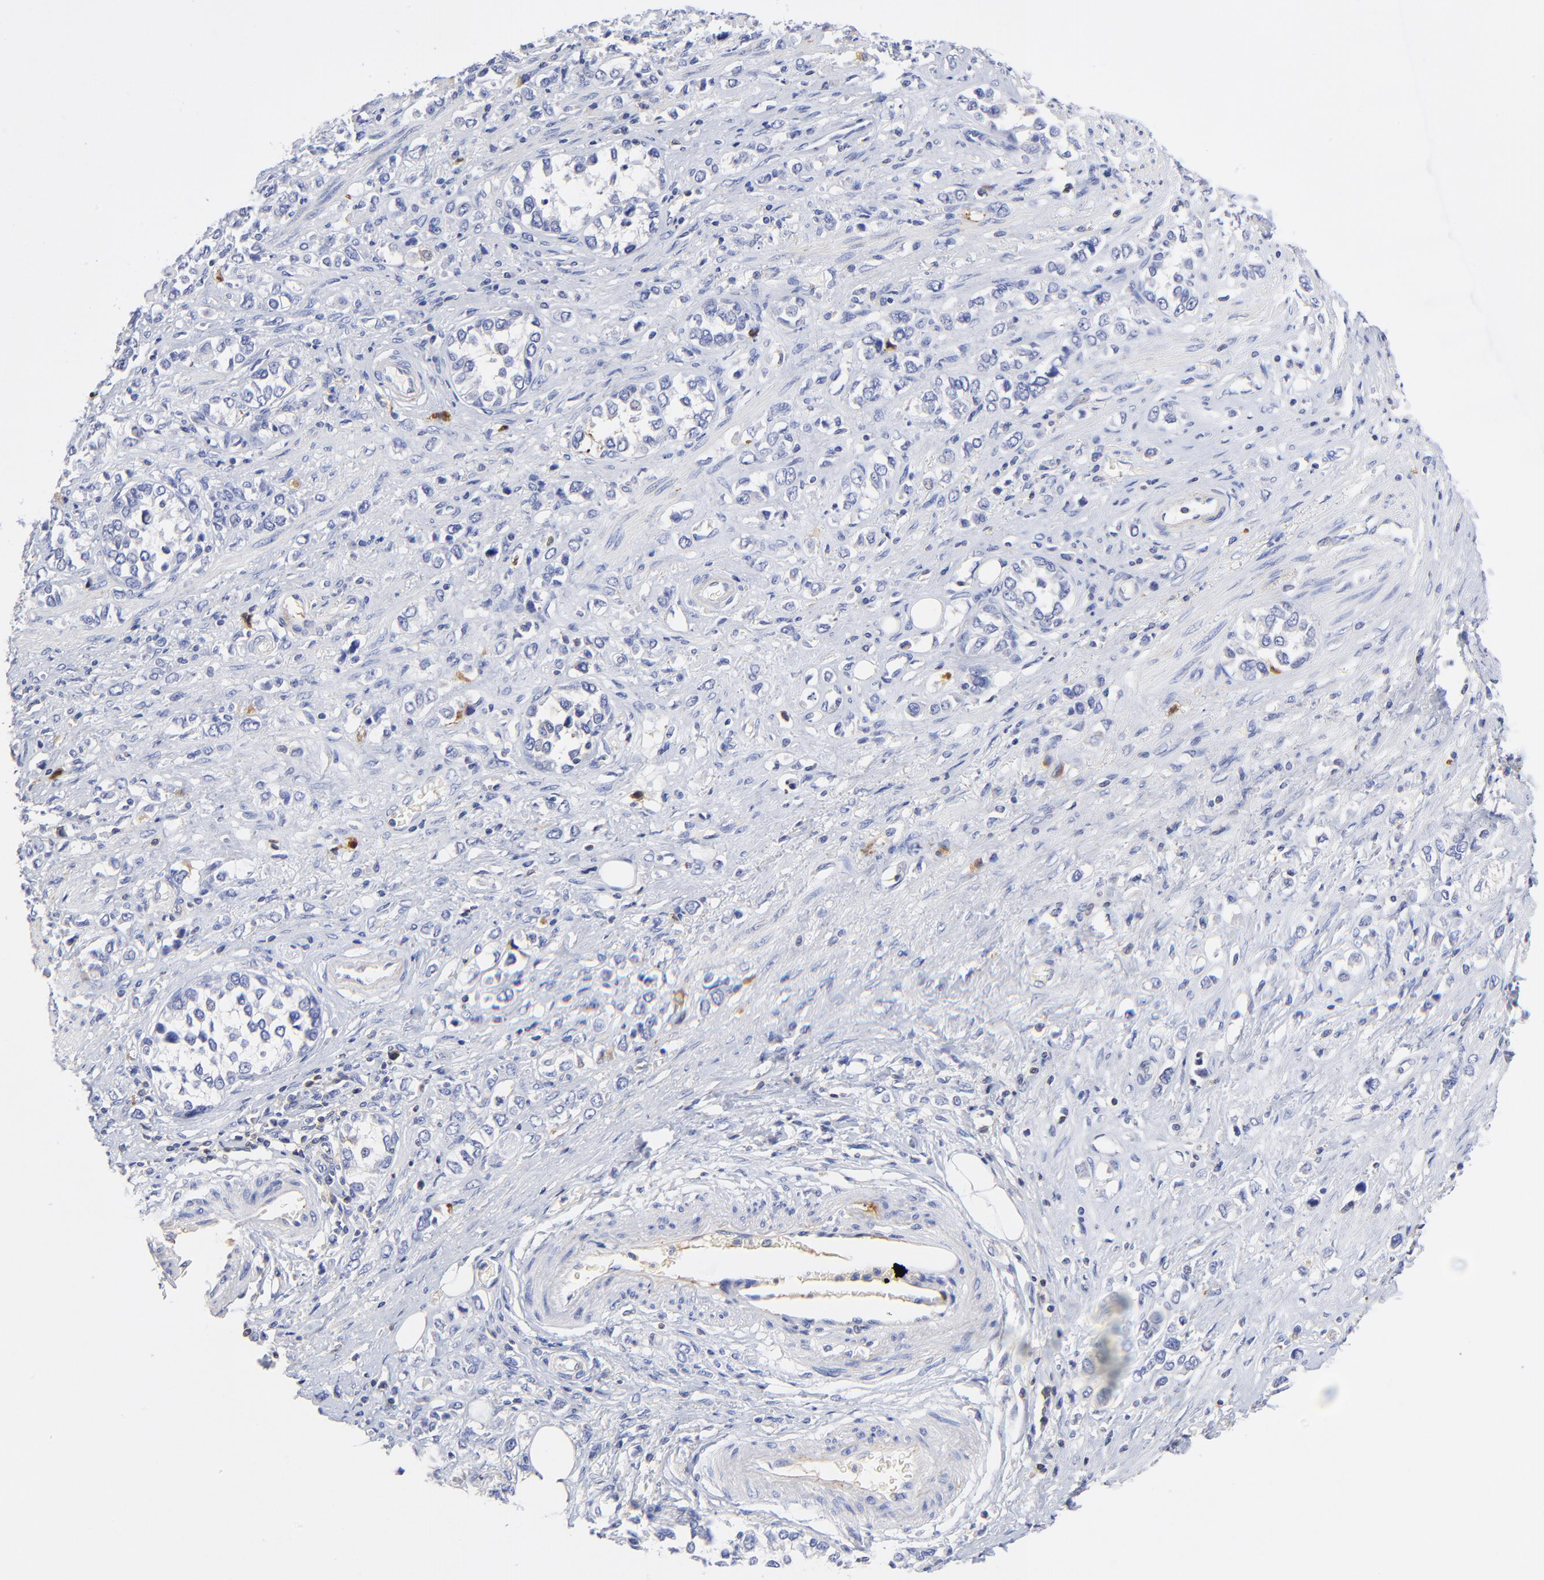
{"staining": {"intensity": "negative", "quantity": "none", "location": "none"}, "tissue": "stomach cancer", "cell_type": "Tumor cells", "image_type": "cancer", "snomed": [{"axis": "morphology", "description": "Adenocarcinoma, NOS"}, {"axis": "topography", "description": "Stomach, upper"}], "caption": "The micrograph exhibits no staining of tumor cells in stomach cancer.", "gene": "MDGA2", "patient": {"sex": "male", "age": 76}}